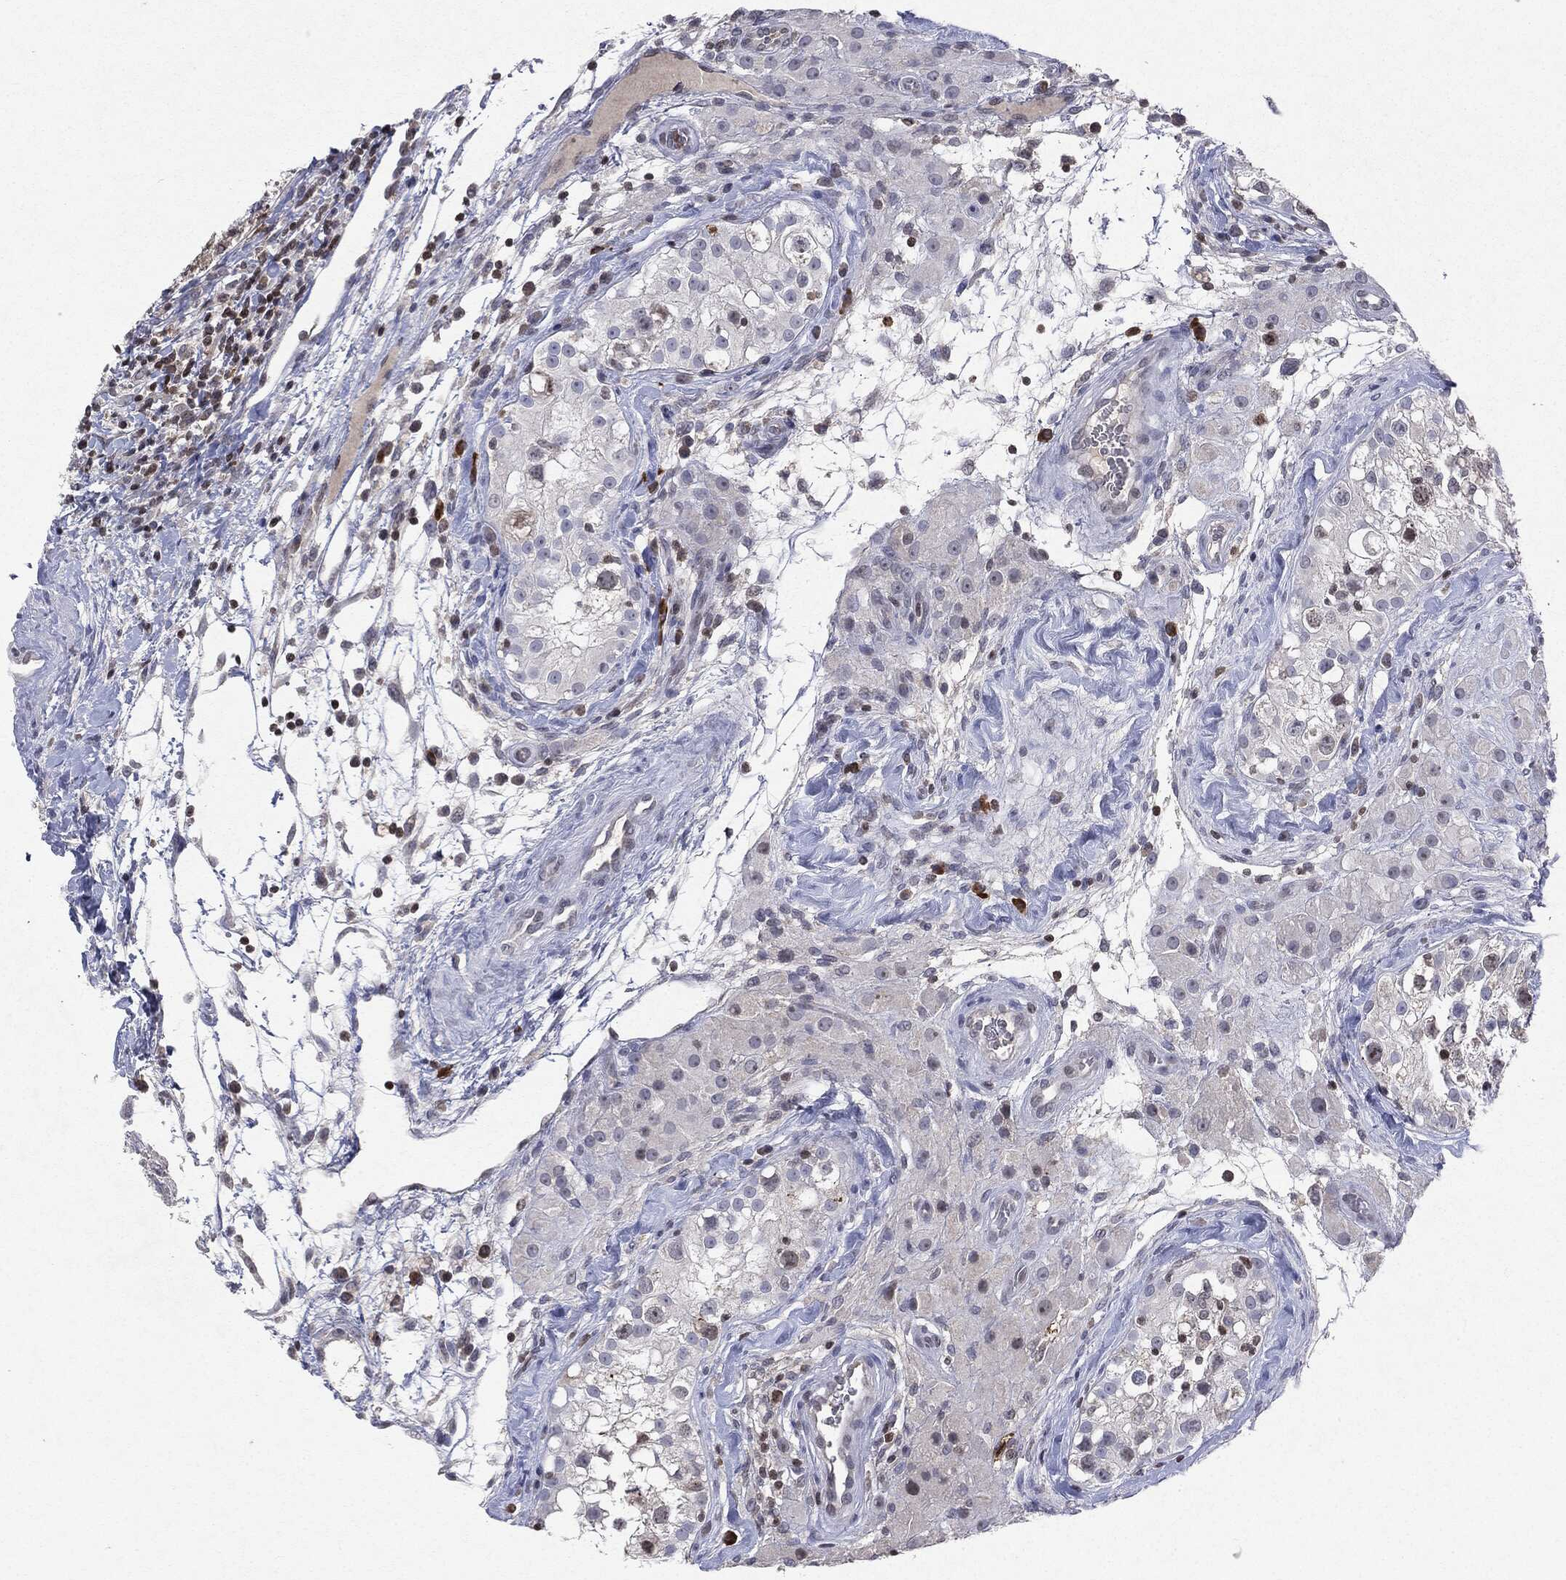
{"staining": {"intensity": "moderate", "quantity": "<25%", "location": "nuclear"}, "tissue": "testis cancer", "cell_type": "Tumor cells", "image_type": "cancer", "snomed": [{"axis": "morphology", "description": "Seminoma, NOS"}, {"axis": "topography", "description": "Testis"}], "caption": "DAB (3,3'-diaminobenzidine) immunohistochemical staining of seminoma (testis) shows moderate nuclear protein positivity in about <25% of tumor cells.", "gene": "KIF2C", "patient": {"sex": "male", "age": 34}}